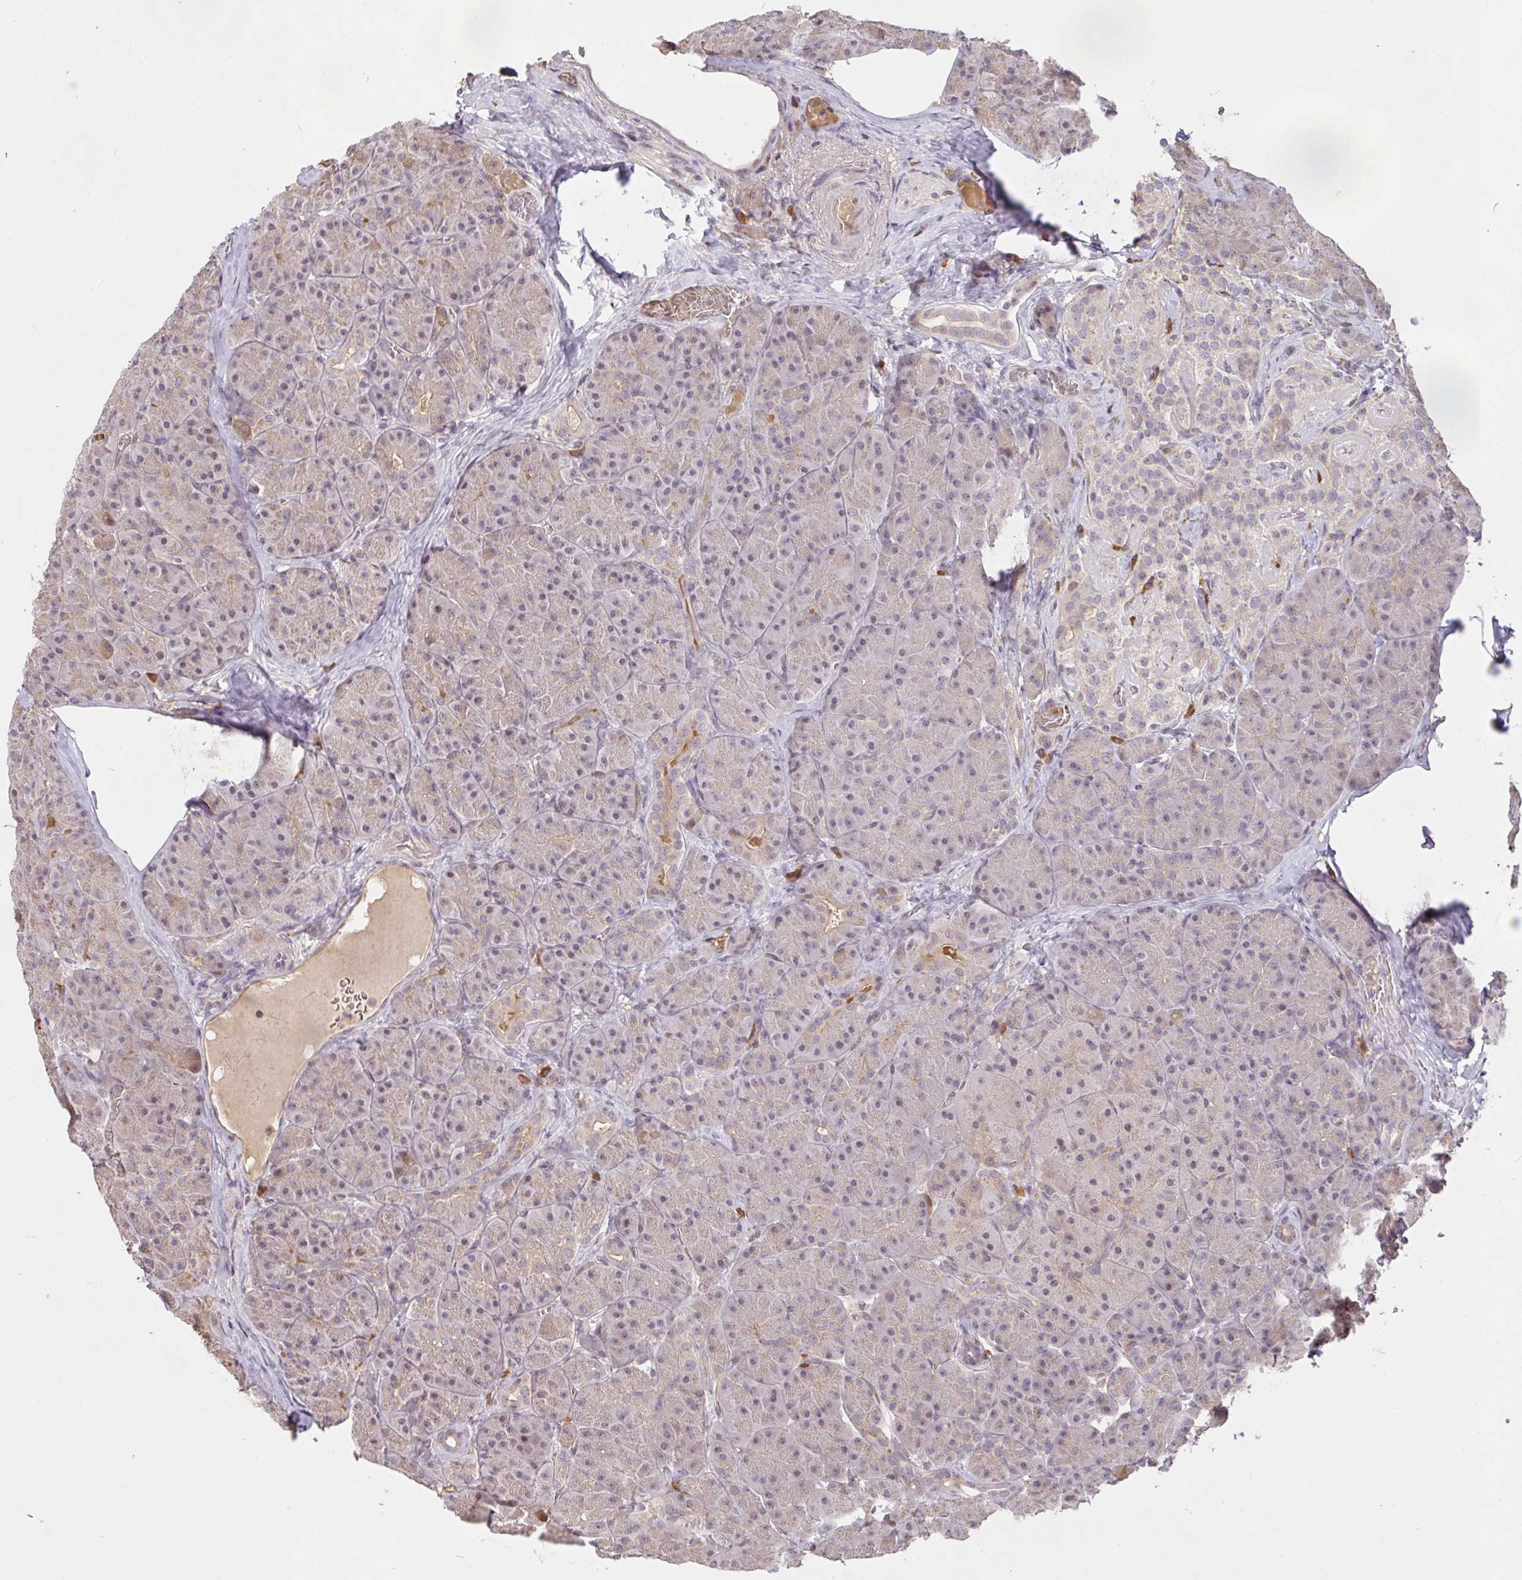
{"staining": {"intensity": "weak", "quantity": "<25%", "location": "nuclear"}, "tissue": "pancreas", "cell_type": "Exocrine glandular cells", "image_type": "normal", "snomed": [{"axis": "morphology", "description": "Normal tissue, NOS"}, {"axis": "topography", "description": "Pancreas"}], "caption": "Immunohistochemistry (IHC) micrograph of benign pancreas: human pancreas stained with DAB (3,3'-diaminobenzidine) shows no significant protein positivity in exocrine glandular cells.", "gene": "FCER1A", "patient": {"sex": "male", "age": 57}}